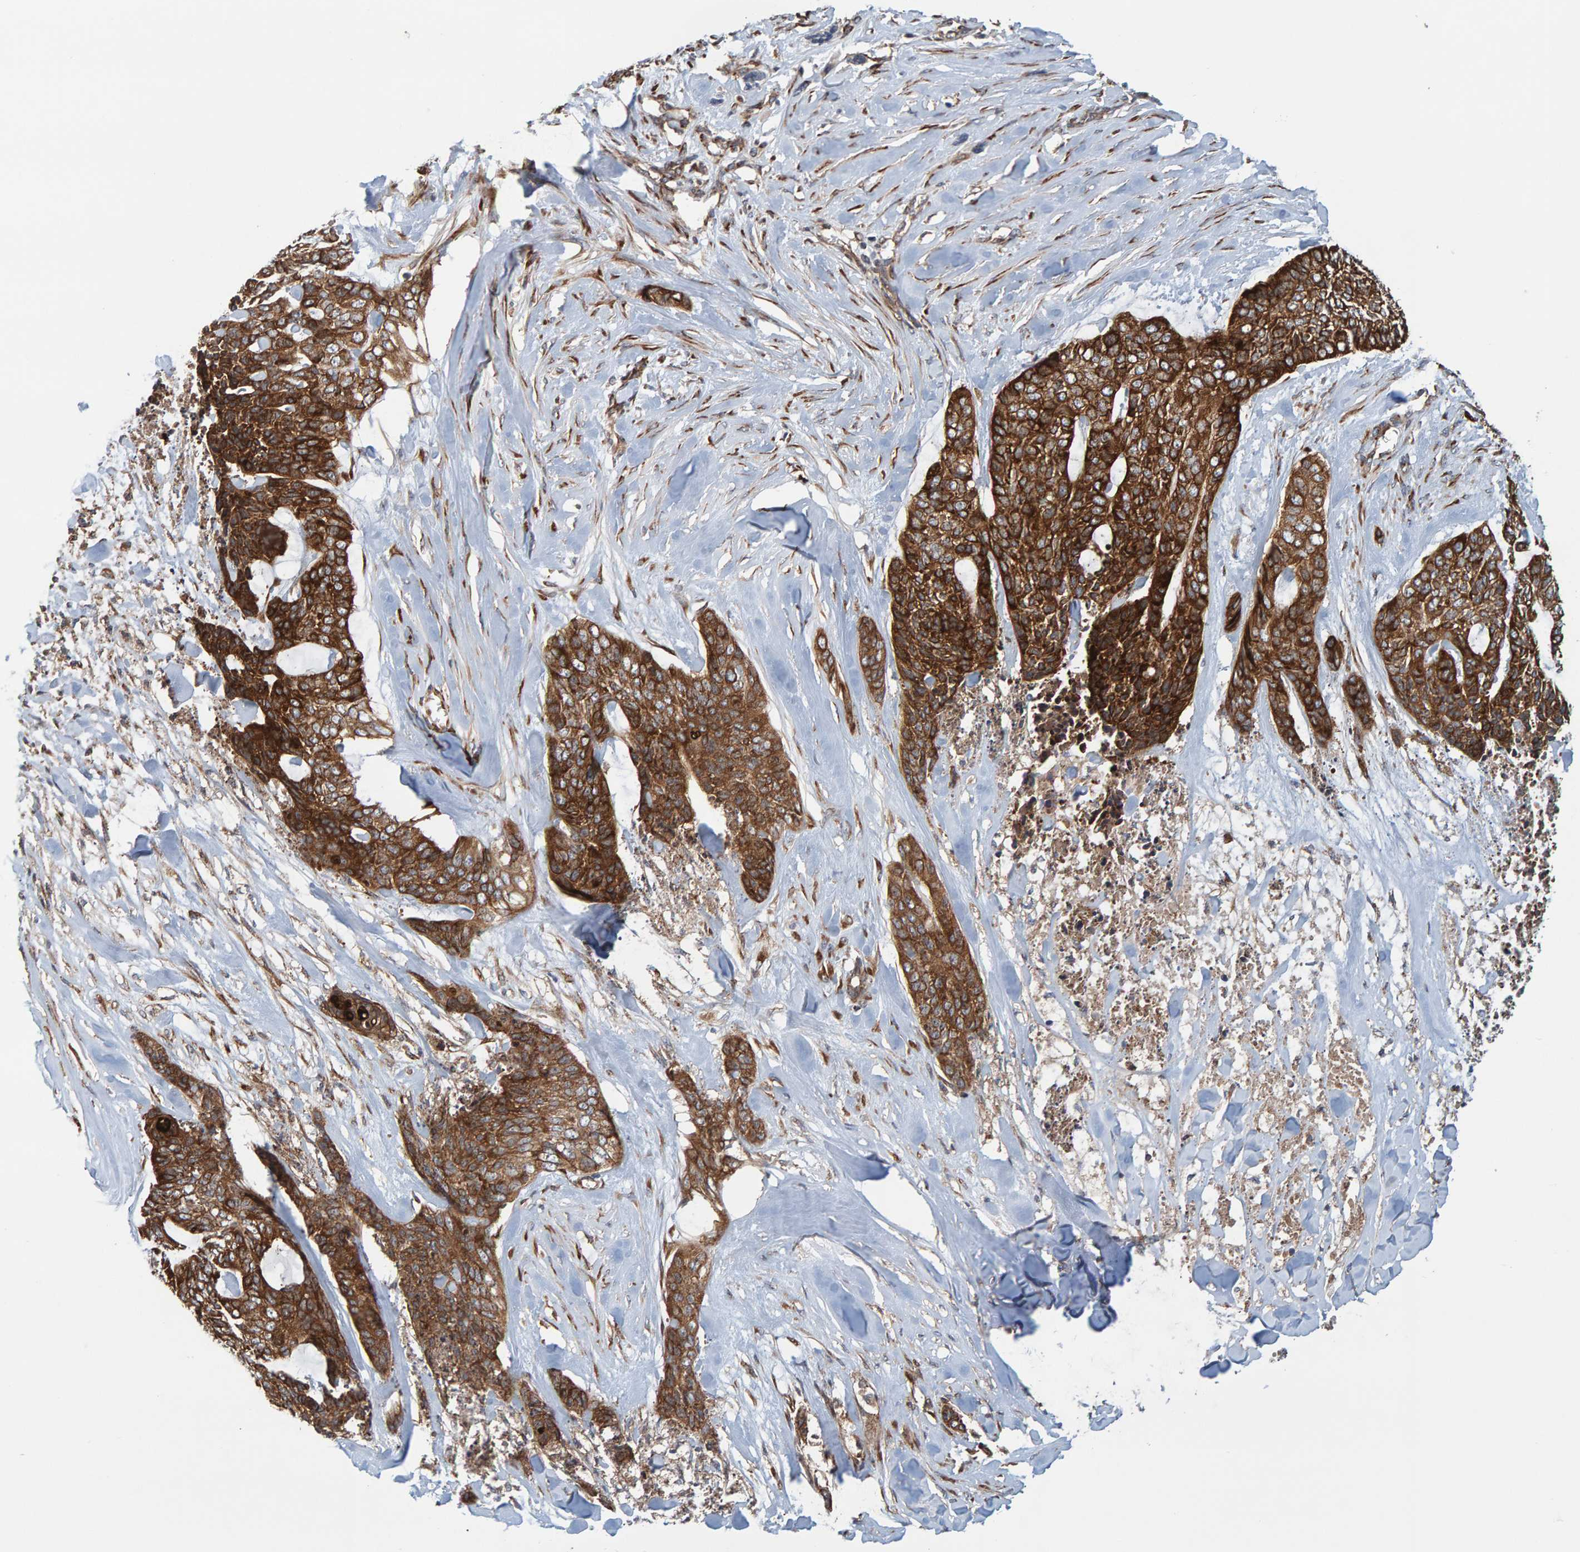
{"staining": {"intensity": "strong", "quantity": ">75%", "location": "cytoplasmic/membranous"}, "tissue": "skin cancer", "cell_type": "Tumor cells", "image_type": "cancer", "snomed": [{"axis": "morphology", "description": "Basal cell carcinoma"}, {"axis": "topography", "description": "Skin"}], "caption": "This is a photomicrograph of immunohistochemistry staining of skin basal cell carcinoma, which shows strong expression in the cytoplasmic/membranous of tumor cells.", "gene": "BAIAP2", "patient": {"sex": "female", "age": 64}}